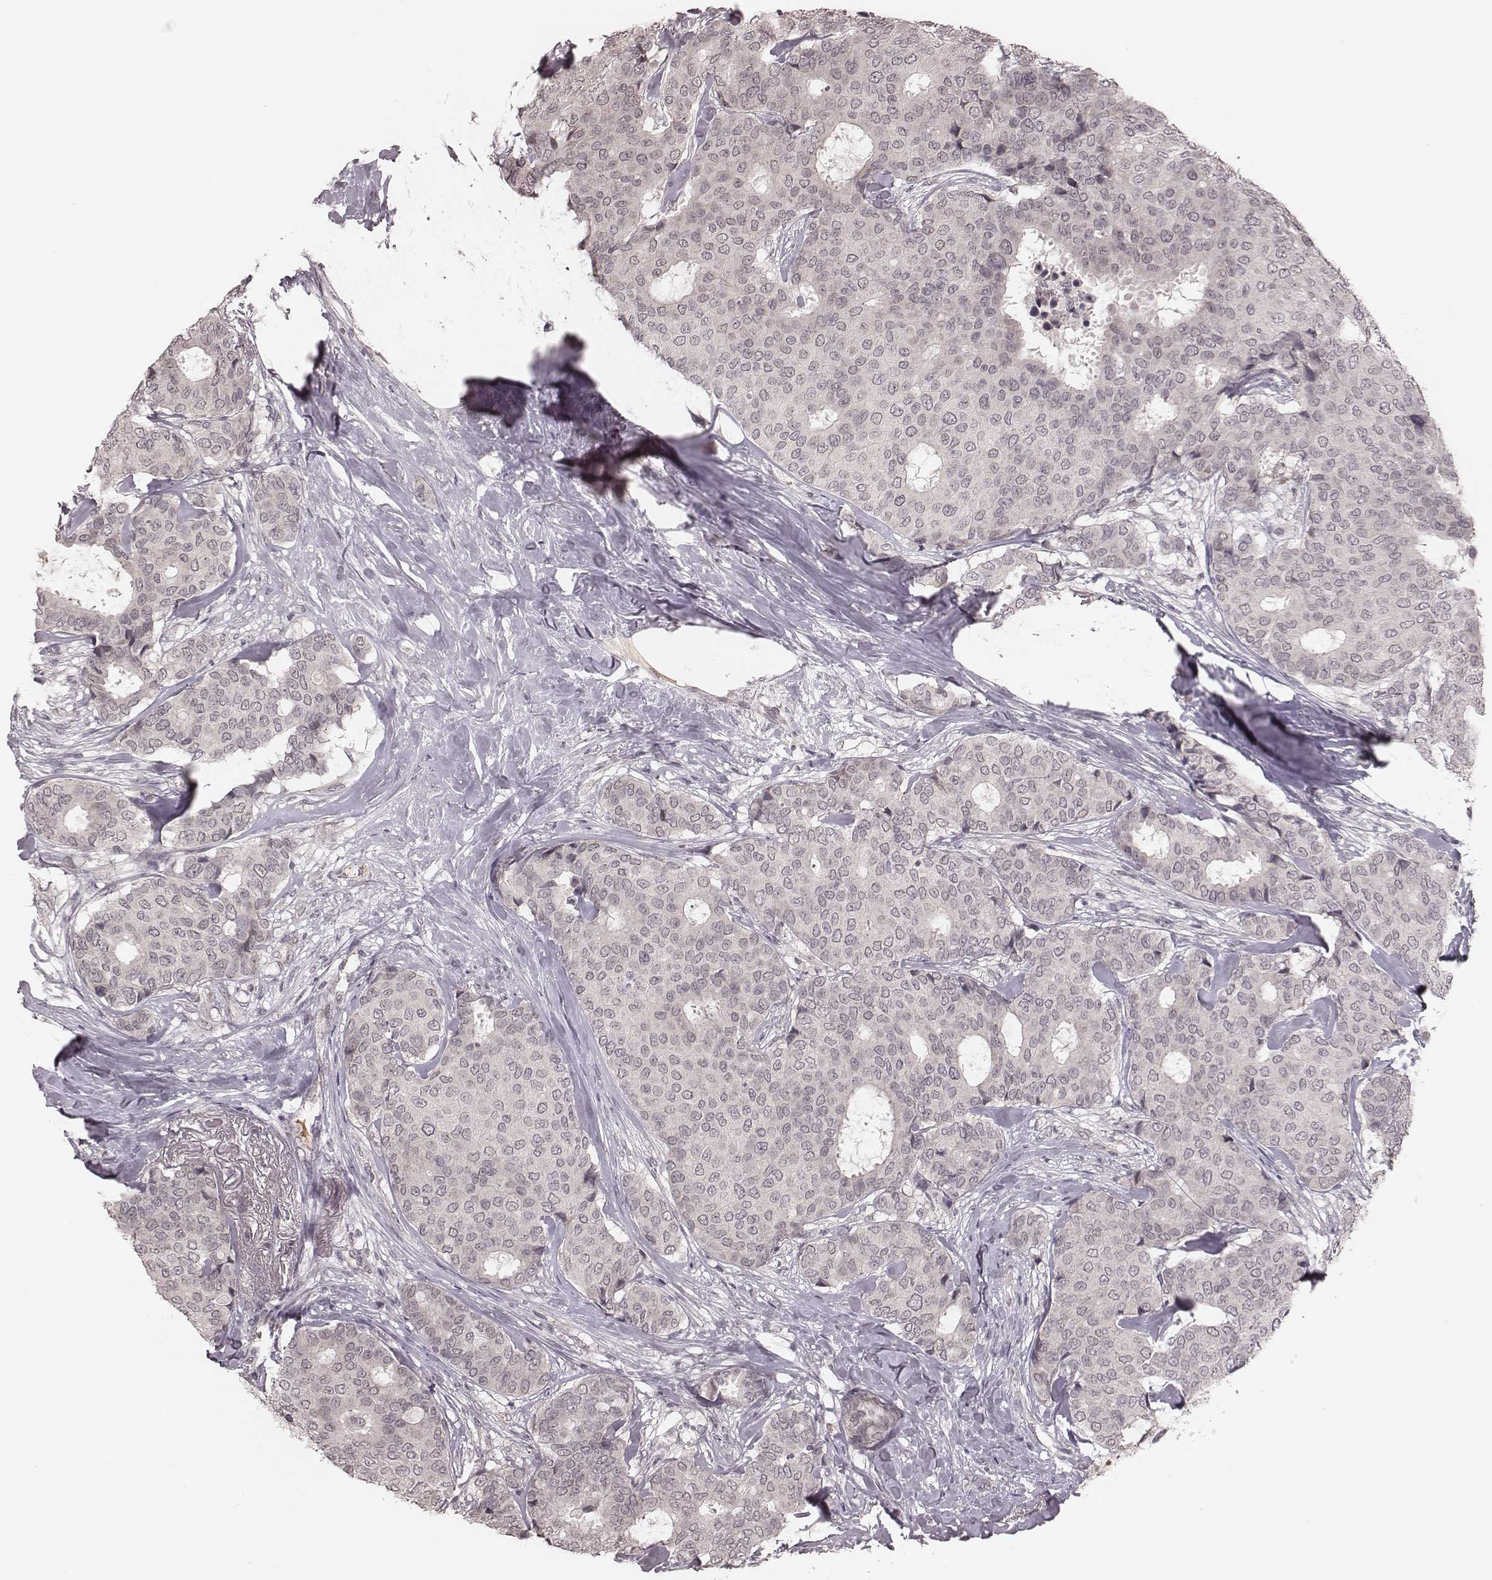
{"staining": {"intensity": "negative", "quantity": "none", "location": "none"}, "tissue": "breast cancer", "cell_type": "Tumor cells", "image_type": "cancer", "snomed": [{"axis": "morphology", "description": "Duct carcinoma"}, {"axis": "topography", "description": "Breast"}], "caption": "Immunohistochemistry (IHC) micrograph of neoplastic tissue: human breast invasive ductal carcinoma stained with DAB shows no significant protein expression in tumor cells. (DAB IHC with hematoxylin counter stain).", "gene": "IL5", "patient": {"sex": "female", "age": 75}}